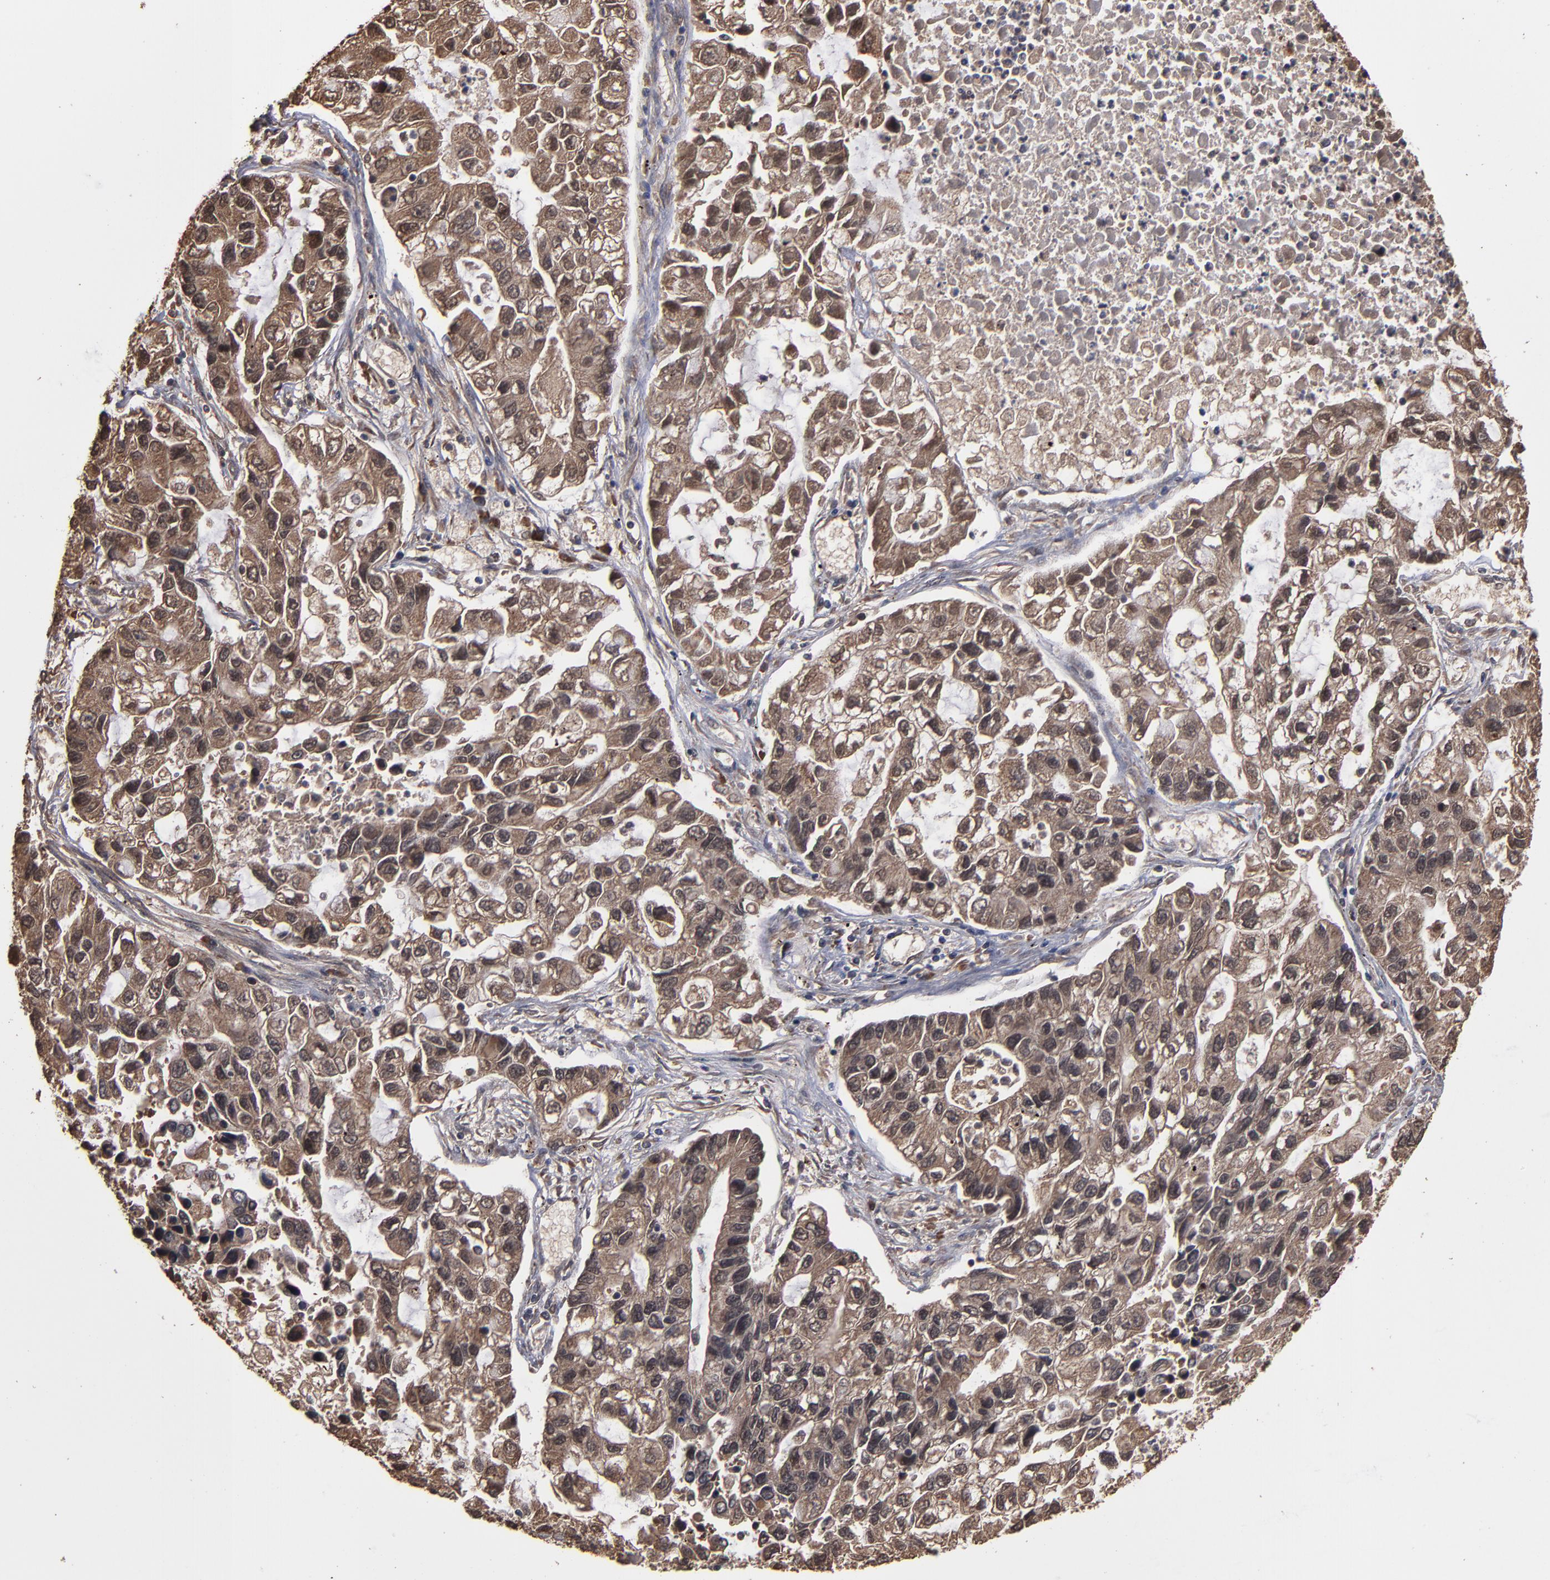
{"staining": {"intensity": "moderate", "quantity": ">75%", "location": "cytoplasmic/membranous,nuclear"}, "tissue": "lung cancer", "cell_type": "Tumor cells", "image_type": "cancer", "snomed": [{"axis": "morphology", "description": "Adenocarcinoma, NOS"}, {"axis": "topography", "description": "Lung"}], "caption": "Tumor cells exhibit medium levels of moderate cytoplasmic/membranous and nuclear expression in about >75% of cells in human adenocarcinoma (lung).", "gene": "NXF2B", "patient": {"sex": "female", "age": 51}}